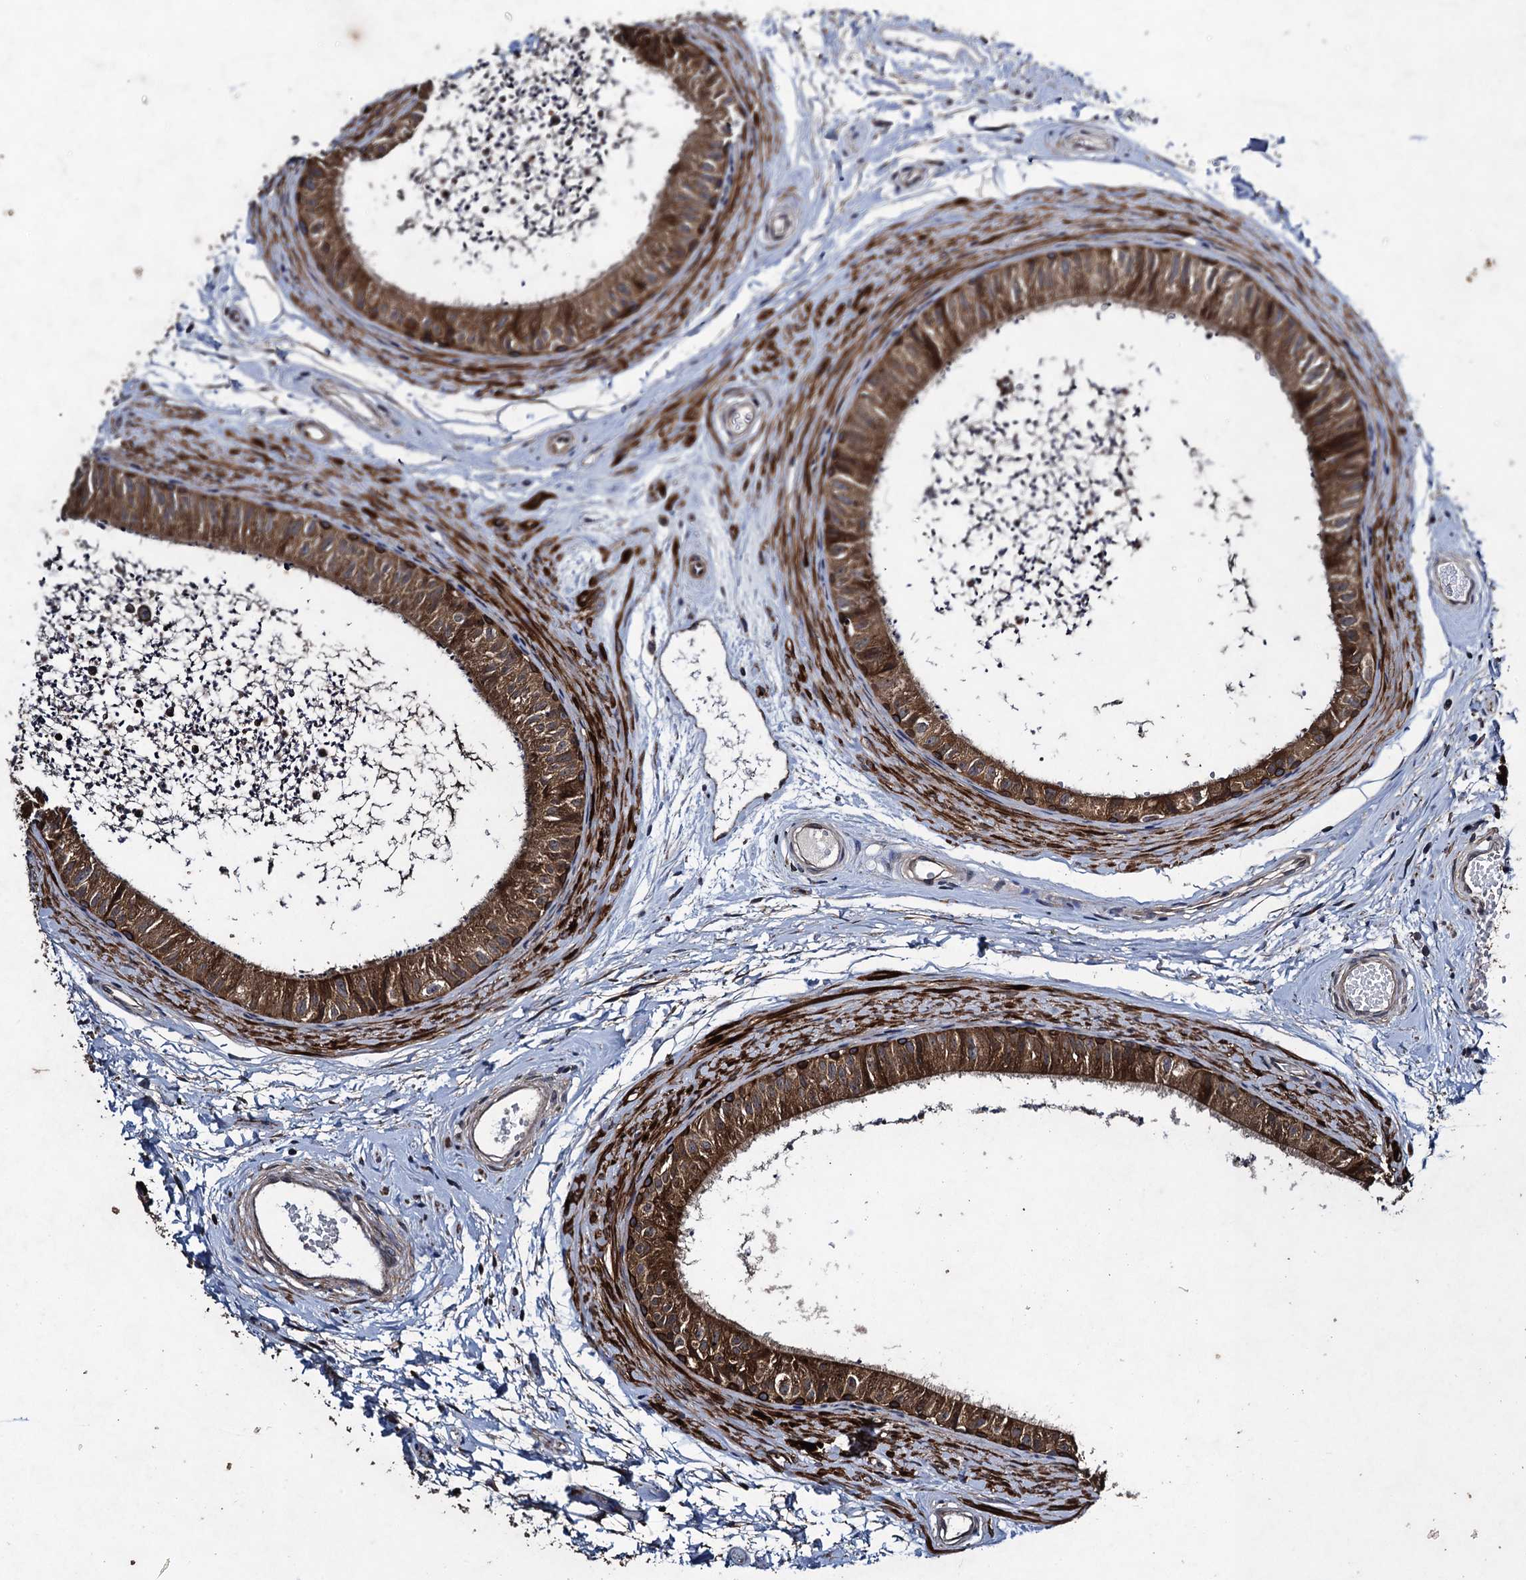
{"staining": {"intensity": "moderate", "quantity": ">75%", "location": "cytoplasmic/membranous"}, "tissue": "epididymis", "cell_type": "Glandular cells", "image_type": "normal", "snomed": [{"axis": "morphology", "description": "Normal tissue, NOS"}, {"axis": "topography", "description": "Epididymis"}], "caption": "High-power microscopy captured an immunohistochemistry (IHC) image of unremarkable epididymis, revealing moderate cytoplasmic/membranous positivity in about >75% of glandular cells.", "gene": "CNTN5", "patient": {"sex": "male", "age": 56}}